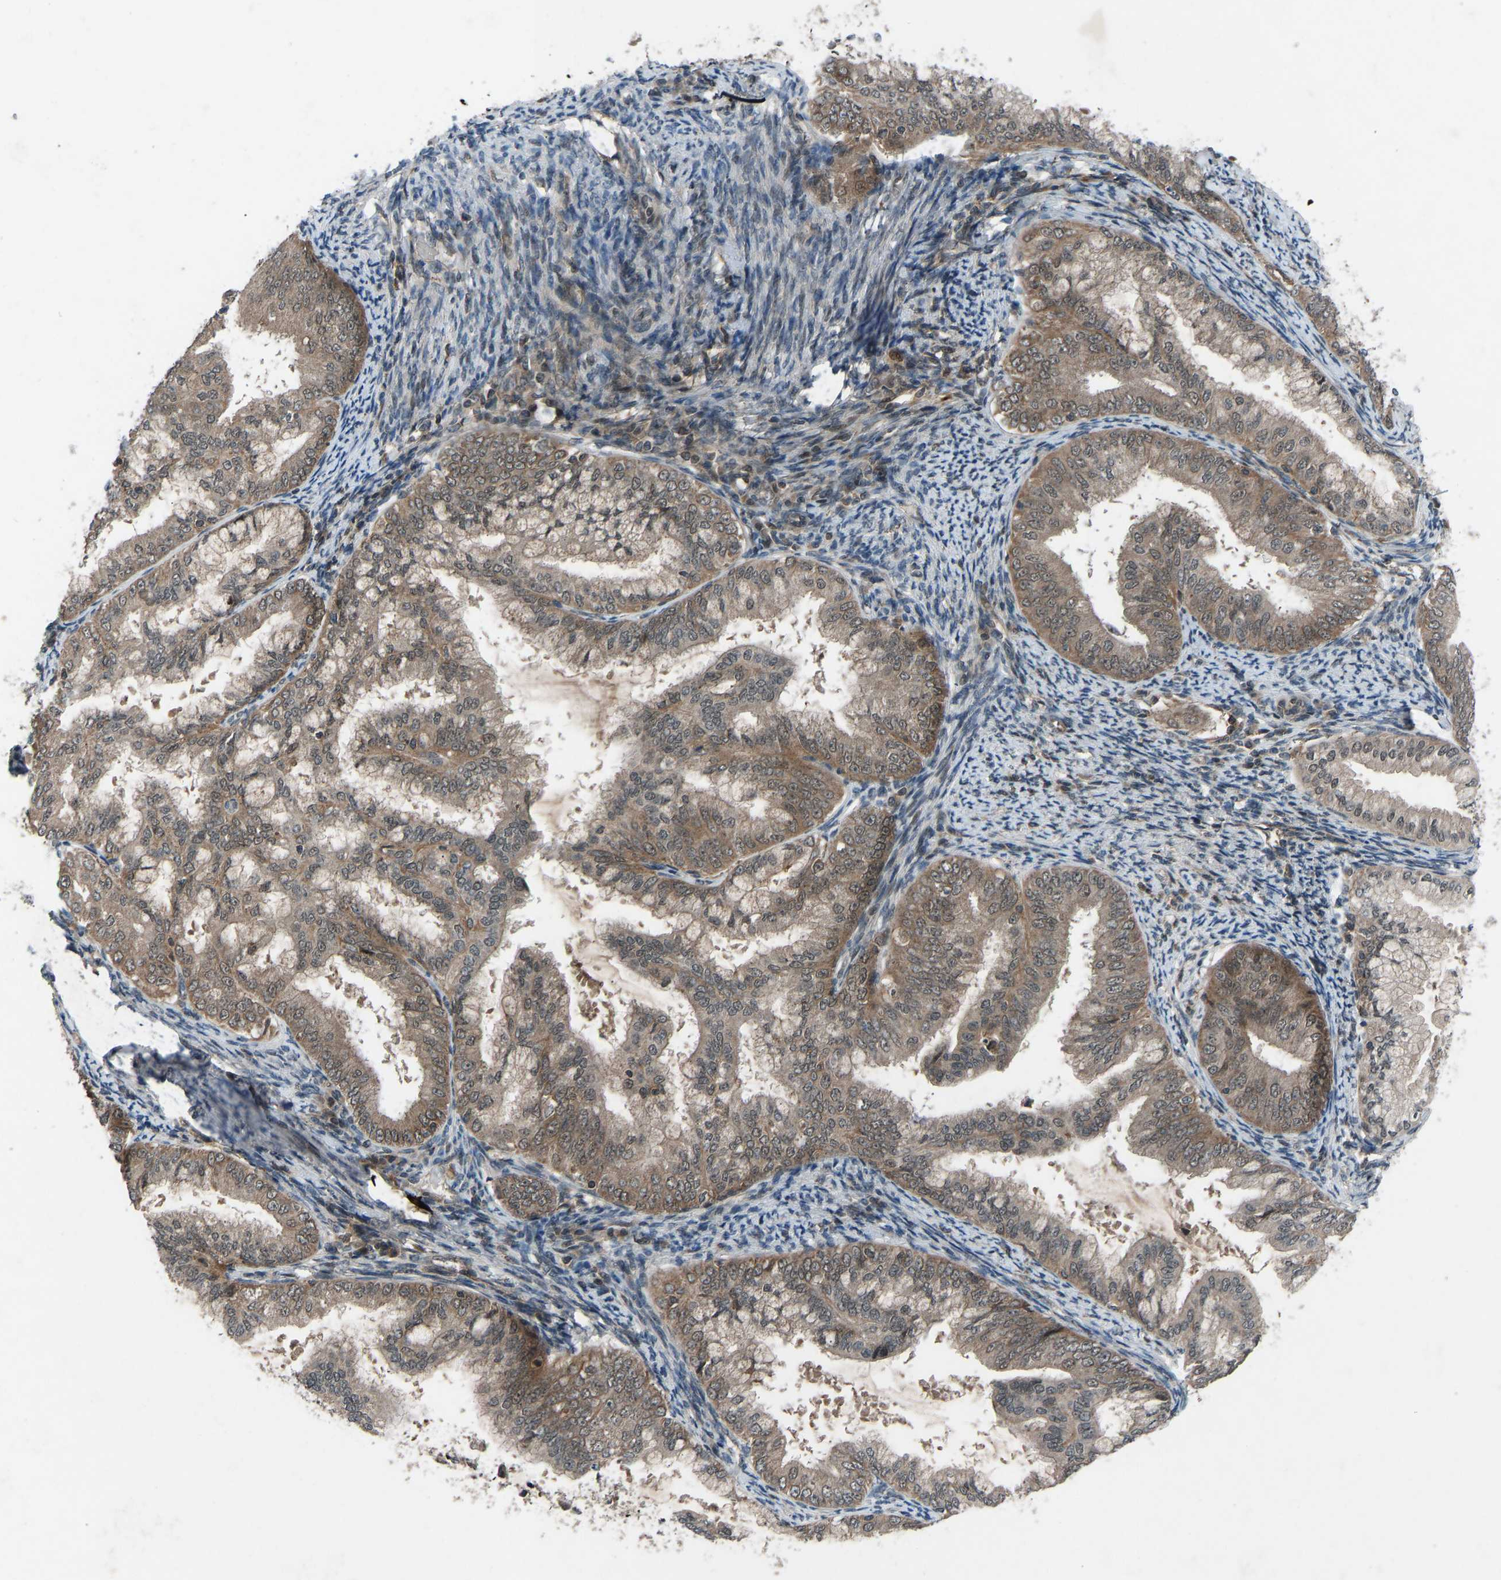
{"staining": {"intensity": "moderate", "quantity": ">75%", "location": "cytoplasmic/membranous"}, "tissue": "endometrial cancer", "cell_type": "Tumor cells", "image_type": "cancer", "snomed": [{"axis": "morphology", "description": "Adenocarcinoma, NOS"}, {"axis": "topography", "description": "Endometrium"}], "caption": "Immunohistochemistry (IHC) image of human endometrial adenocarcinoma stained for a protein (brown), which exhibits medium levels of moderate cytoplasmic/membranous staining in approximately >75% of tumor cells.", "gene": "SLC43A1", "patient": {"sex": "female", "age": 63}}